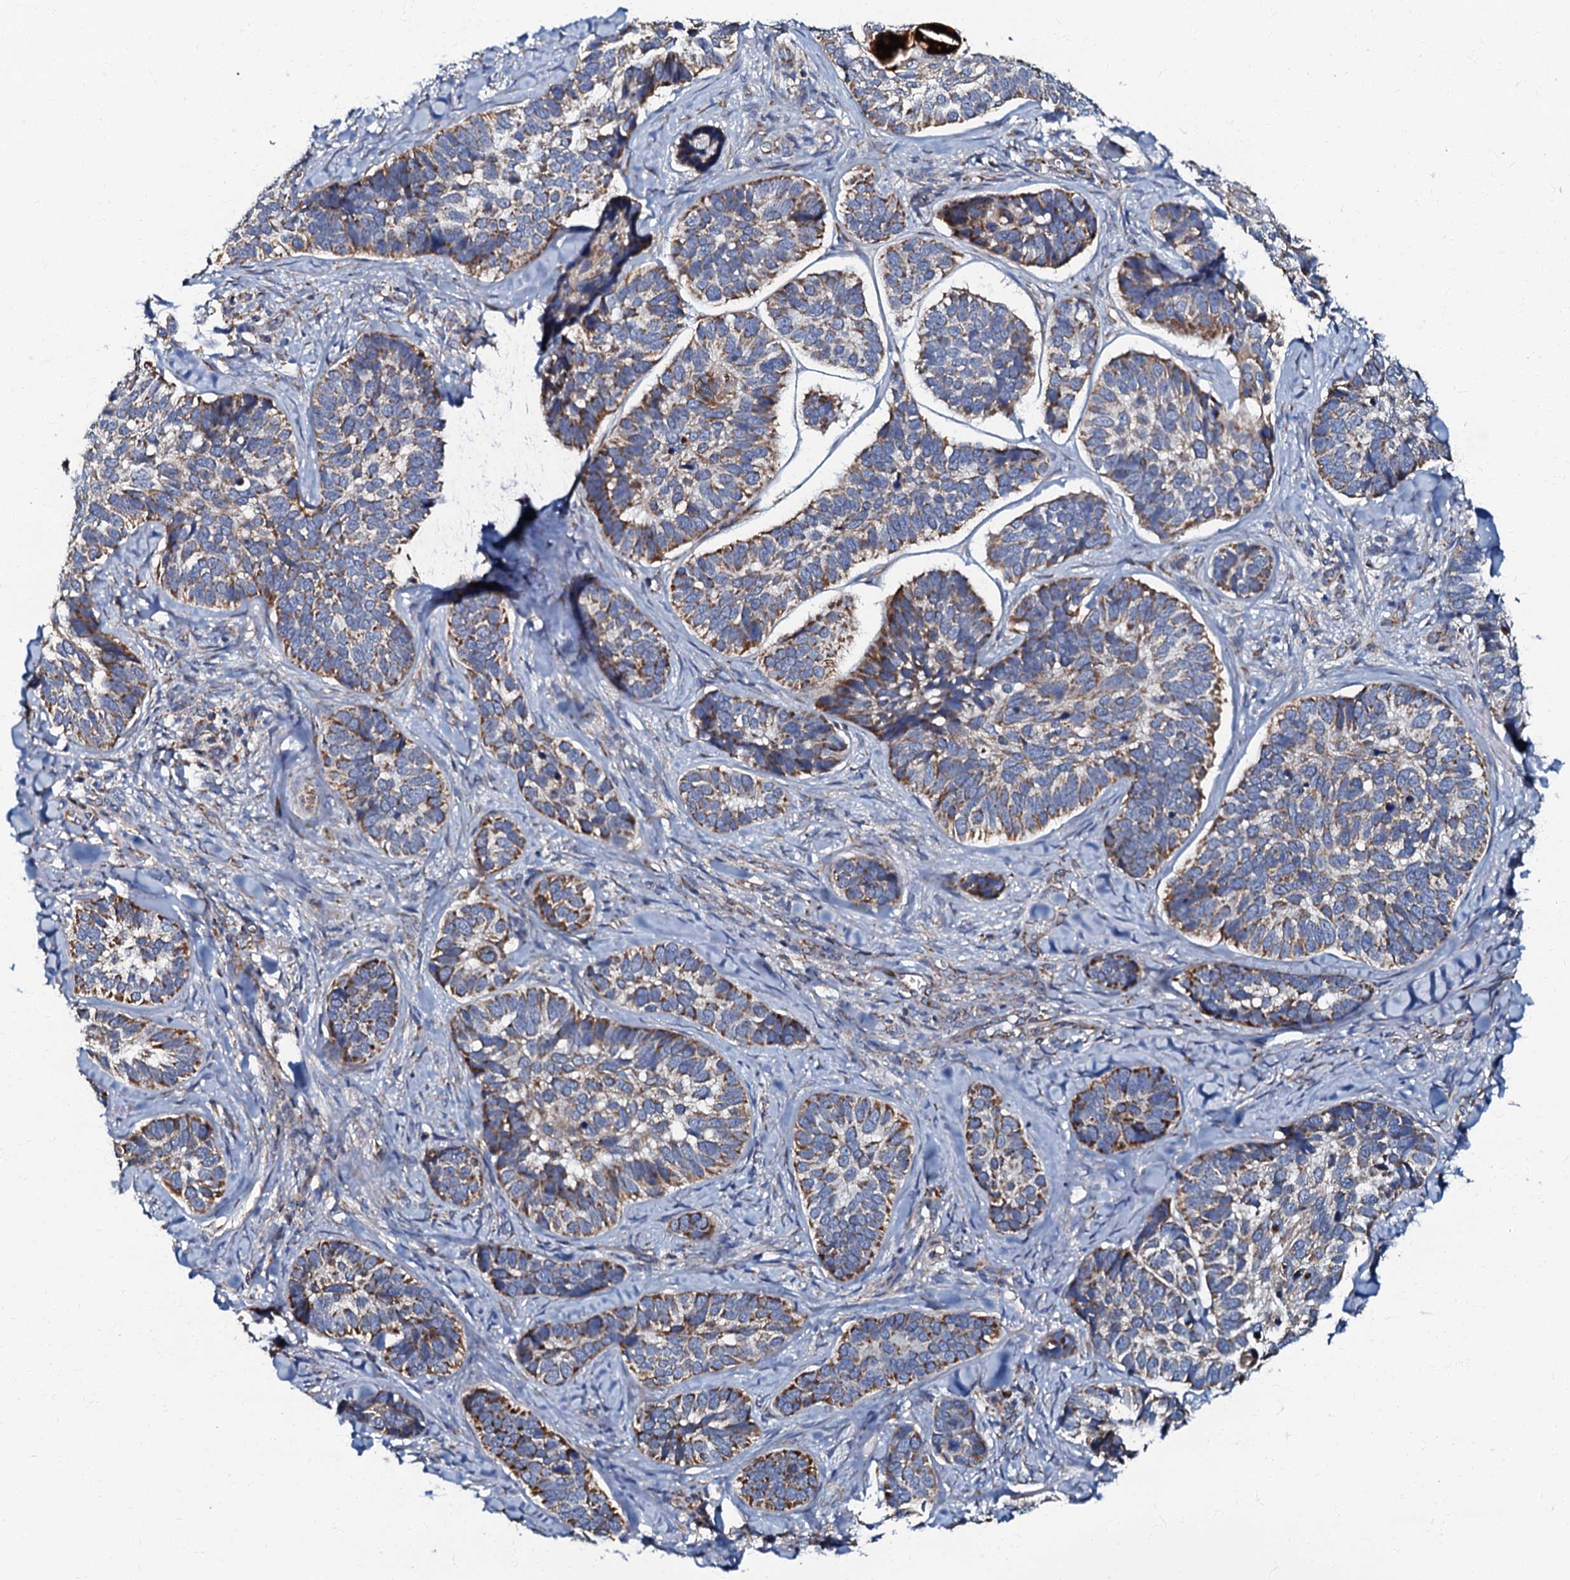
{"staining": {"intensity": "moderate", "quantity": ">75%", "location": "cytoplasmic/membranous"}, "tissue": "skin cancer", "cell_type": "Tumor cells", "image_type": "cancer", "snomed": [{"axis": "morphology", "description": "Basal cell carcinoma"}, {"axis": "topography", "description": "Skin"}], "caption": "Moderate cytoplasmic/membranous protein positivity is present in about >75% of tumor cells in skin cancer. (DAB IHC, brown staining for protein, blue staining for nuclei).", "gene": "NDUFA12", "patient": {"sex": "male", "age": 62}}